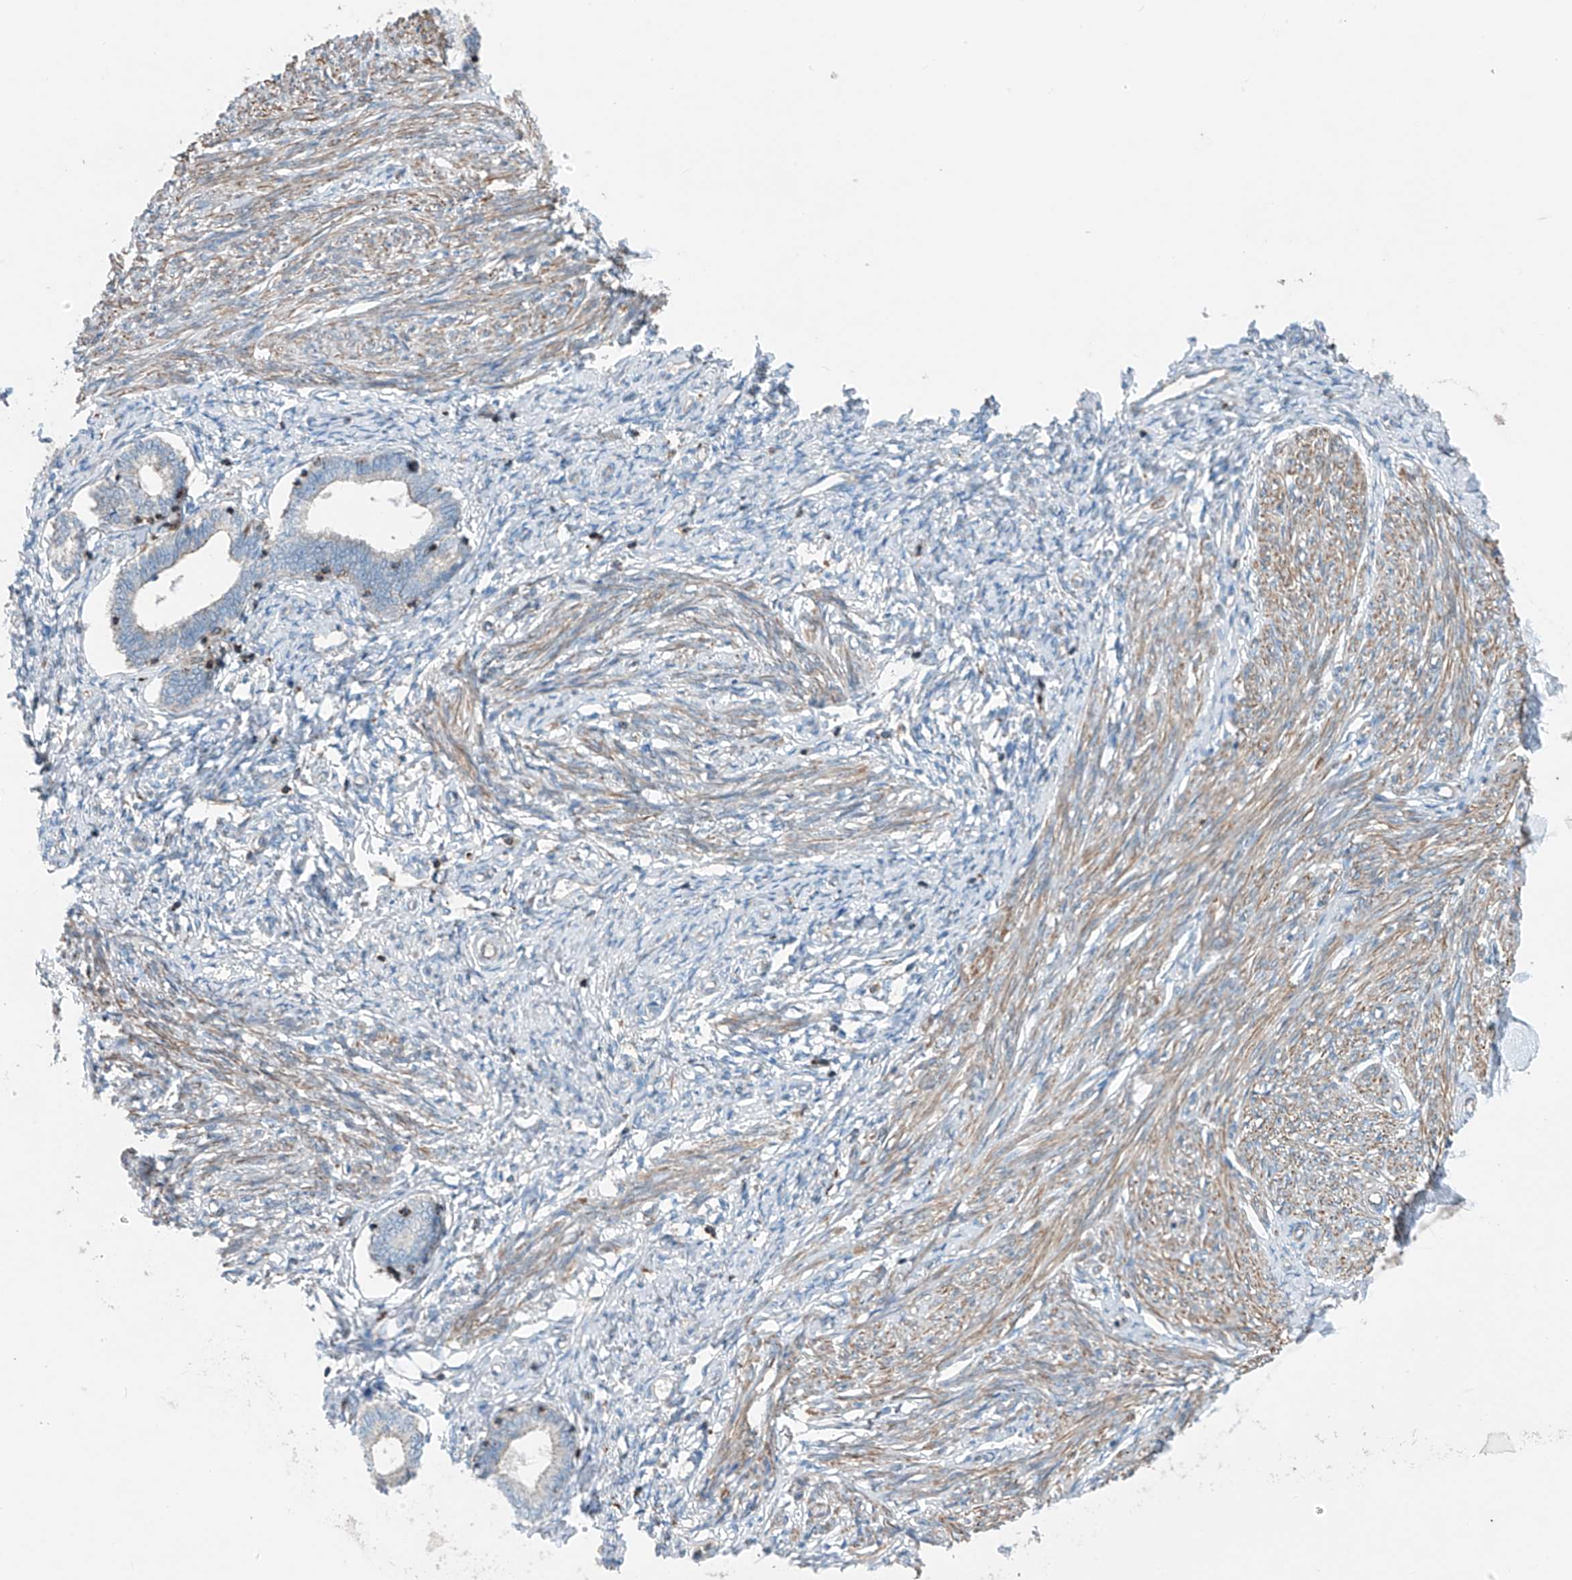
{"staining": {"intensity": "weak", "quantity": "<25%", "location": "cytoplasmic/membranous"}, "tissue": "endometrium", "cell_type": "Cells in endometrial stroma", "image_type": "normal", "snomed": [{"axis": "morphology", "description": "Normal tissue, NOS"}, {"axis": "topography", "description": "Endometrium"}], "caption": "Photomicrograph shows no significant protein staining in cells in endometrial stroma of benign endometrium.", "gene": "SLC1A5", "patient": {"sex": "female", "age": 72}}